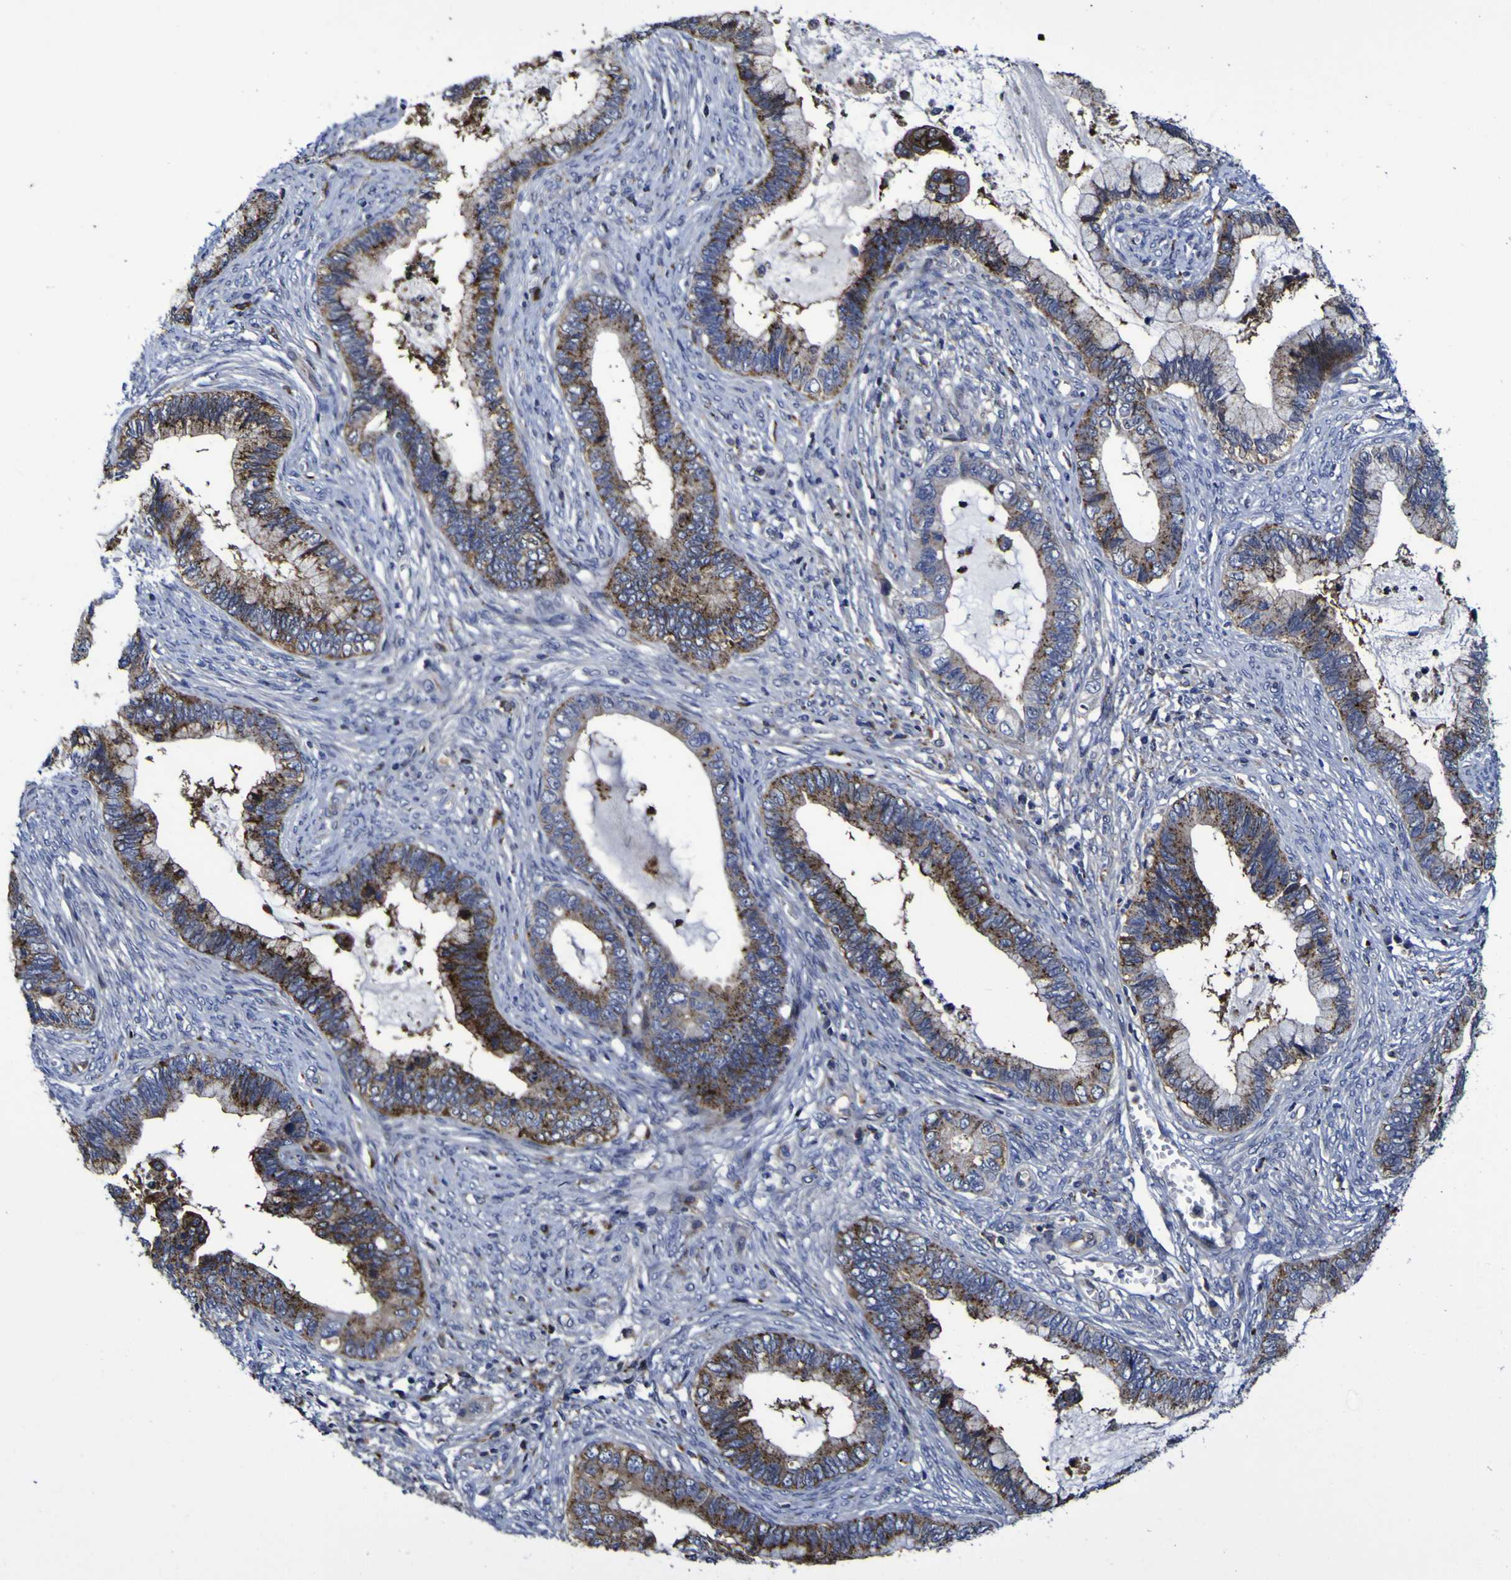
{"staining": {"intensity": "strong", "quantity": ">75%", "location": "cytoplasmic/membranous"}, "tissue": "cervical cancer", "cell_type": "Tumor cells", "image_type": "cancer", "snomed": [{"axis": "morphology", "description": "Adenocarcinoma, NOS"}, {"axis": "topography", "description": "Cervix"}], "caption": "The photomicrograph demonstrates immunohistochemical staining of adenocarcinoma (cervical). There is strong cytoplasmic/membranous expression is identified in approximately >75% of tumor cells. Immunohistochemistry stains the protein of interest in brown and the nuclei are stained blue.", "gene": "MGLL", "patient": {"sex": "female", "age": 44}}